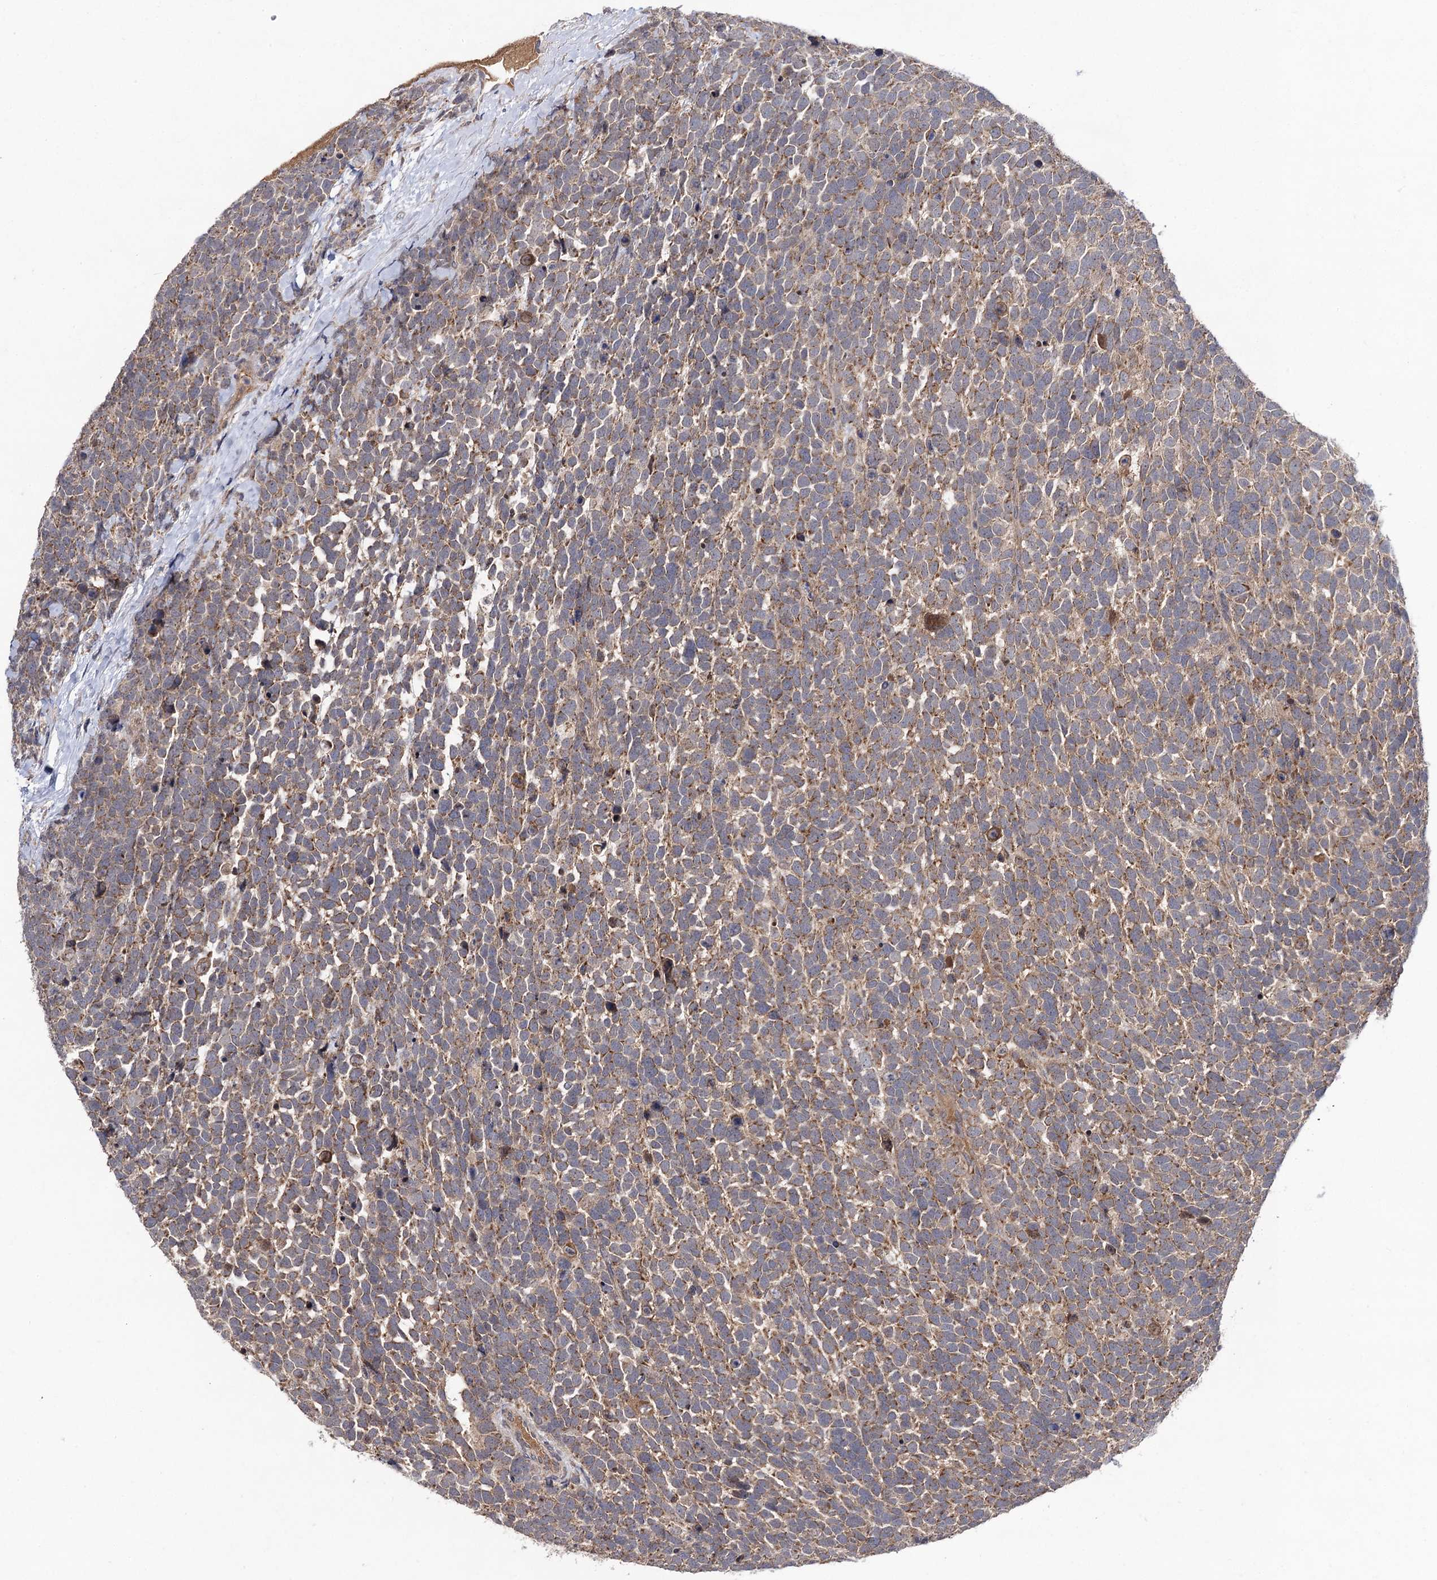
{"staining": {"intensity": "weak", "quantity": ">75%", "location": "cytoplasmic/membranous"}, "tissue": "urothelial cancer", "cell_type": "Tumor cells", "image_type": "cancer", "snomed": [{"axis": "morphology", "description": "Urothelial carcinoma, High grade"}, {"axis": "topography", "description": "Urinary bladder"}], "caption": "The immunohistochemical stain labels weak cytoplasmic/membranous staining in tumor cells of urothelial cancer tissue.", "gene": "VPS37D", "patient": {"sex": "female", "age": 82}}